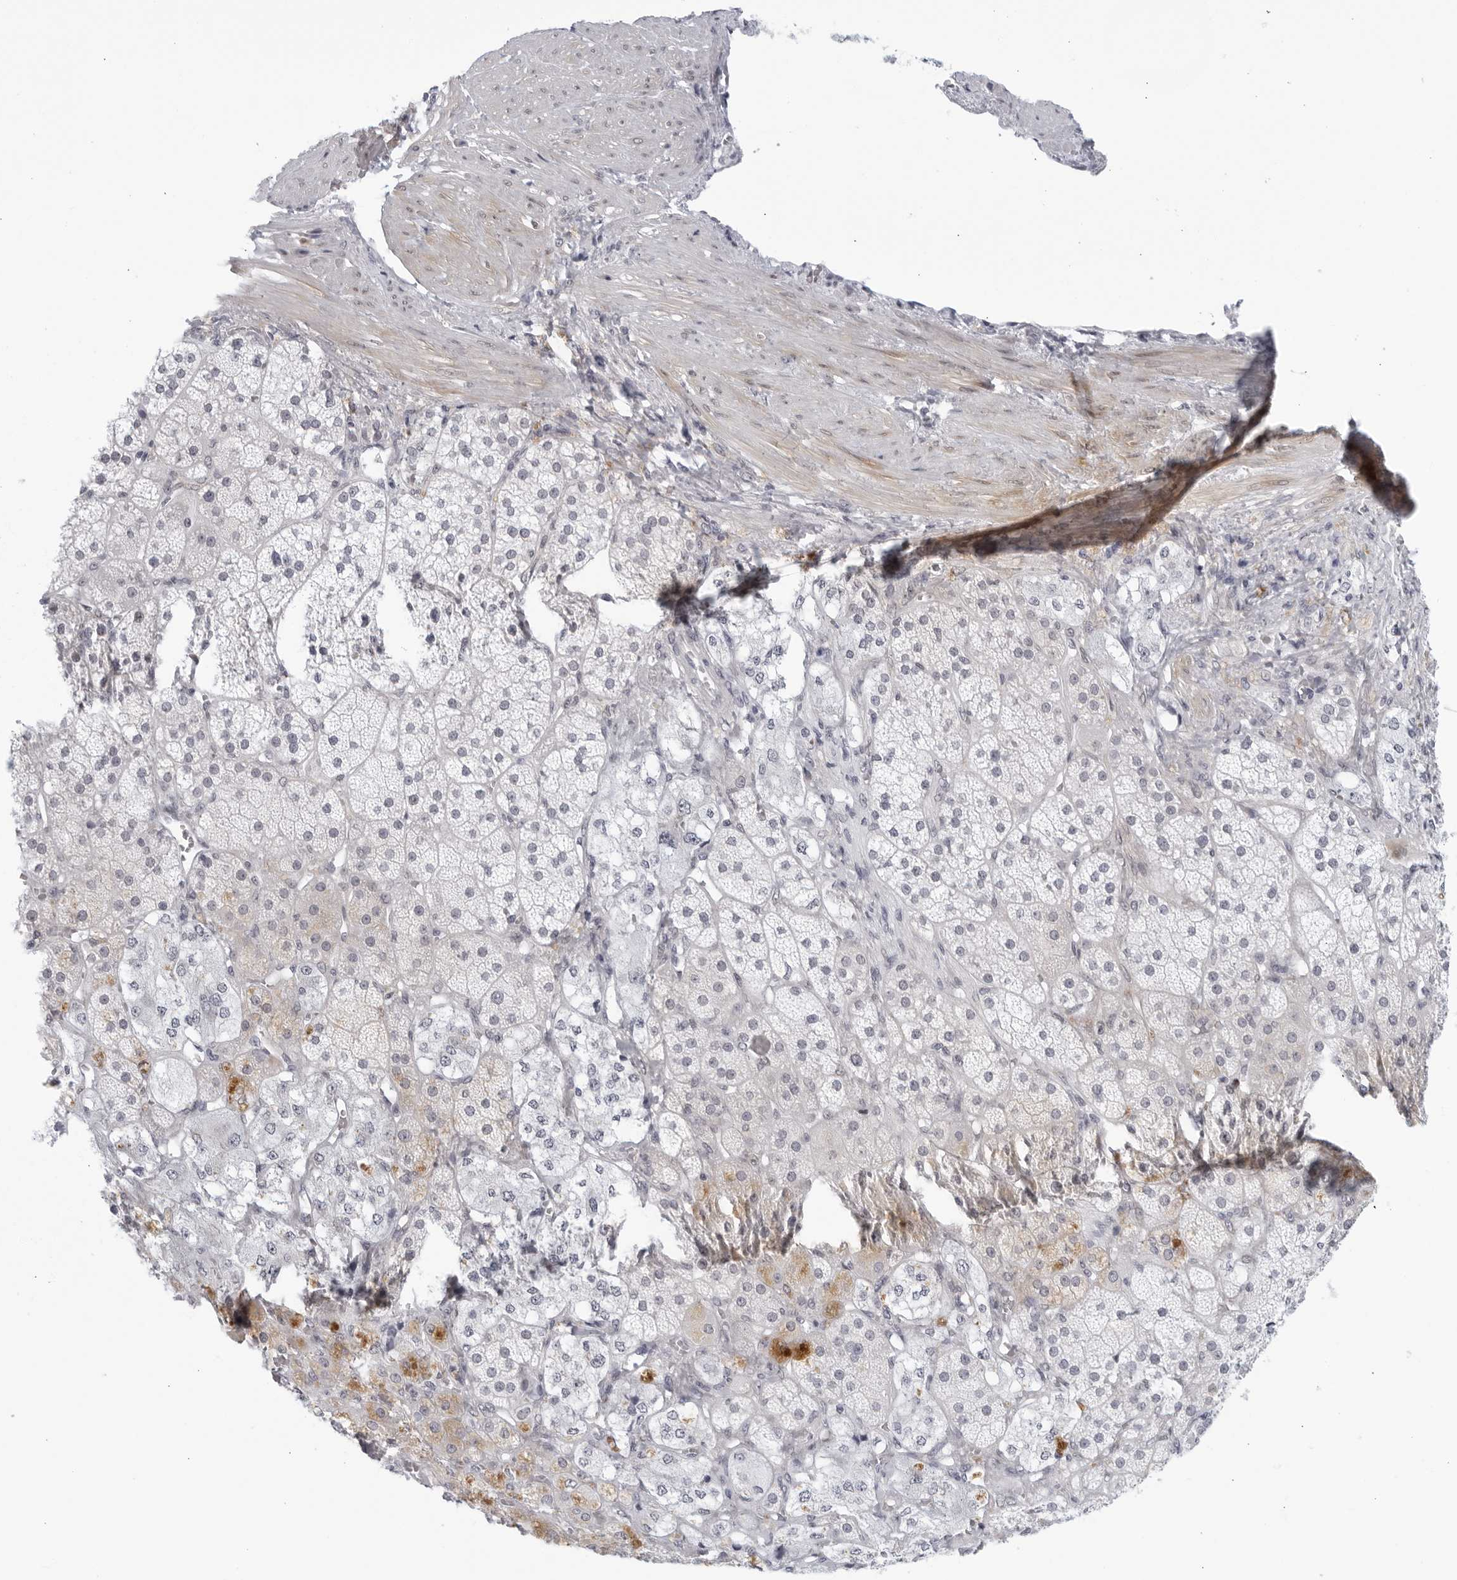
{"staining": {"intensity": "moderate", "quantity": "<25%", "location": "cytoplasmic/membranous"}, "tissue": "adrenal gland", "cell_type": "Glandular cells", "image_type": "normal", "snomed": [{"axis": "morphology", "description": "Normal tissue, NOS"}, {"axis": "topography", "description": "Adrenal gland"}], "caption": "Adrenal gland stained with DAB immunohistochemistry exhibits low levels of moderate cytoplasmic/membranous expression in about <25% of glandular cells.", "gene": "WDTC1", "patient": {"sex": "male", "age": 57}}